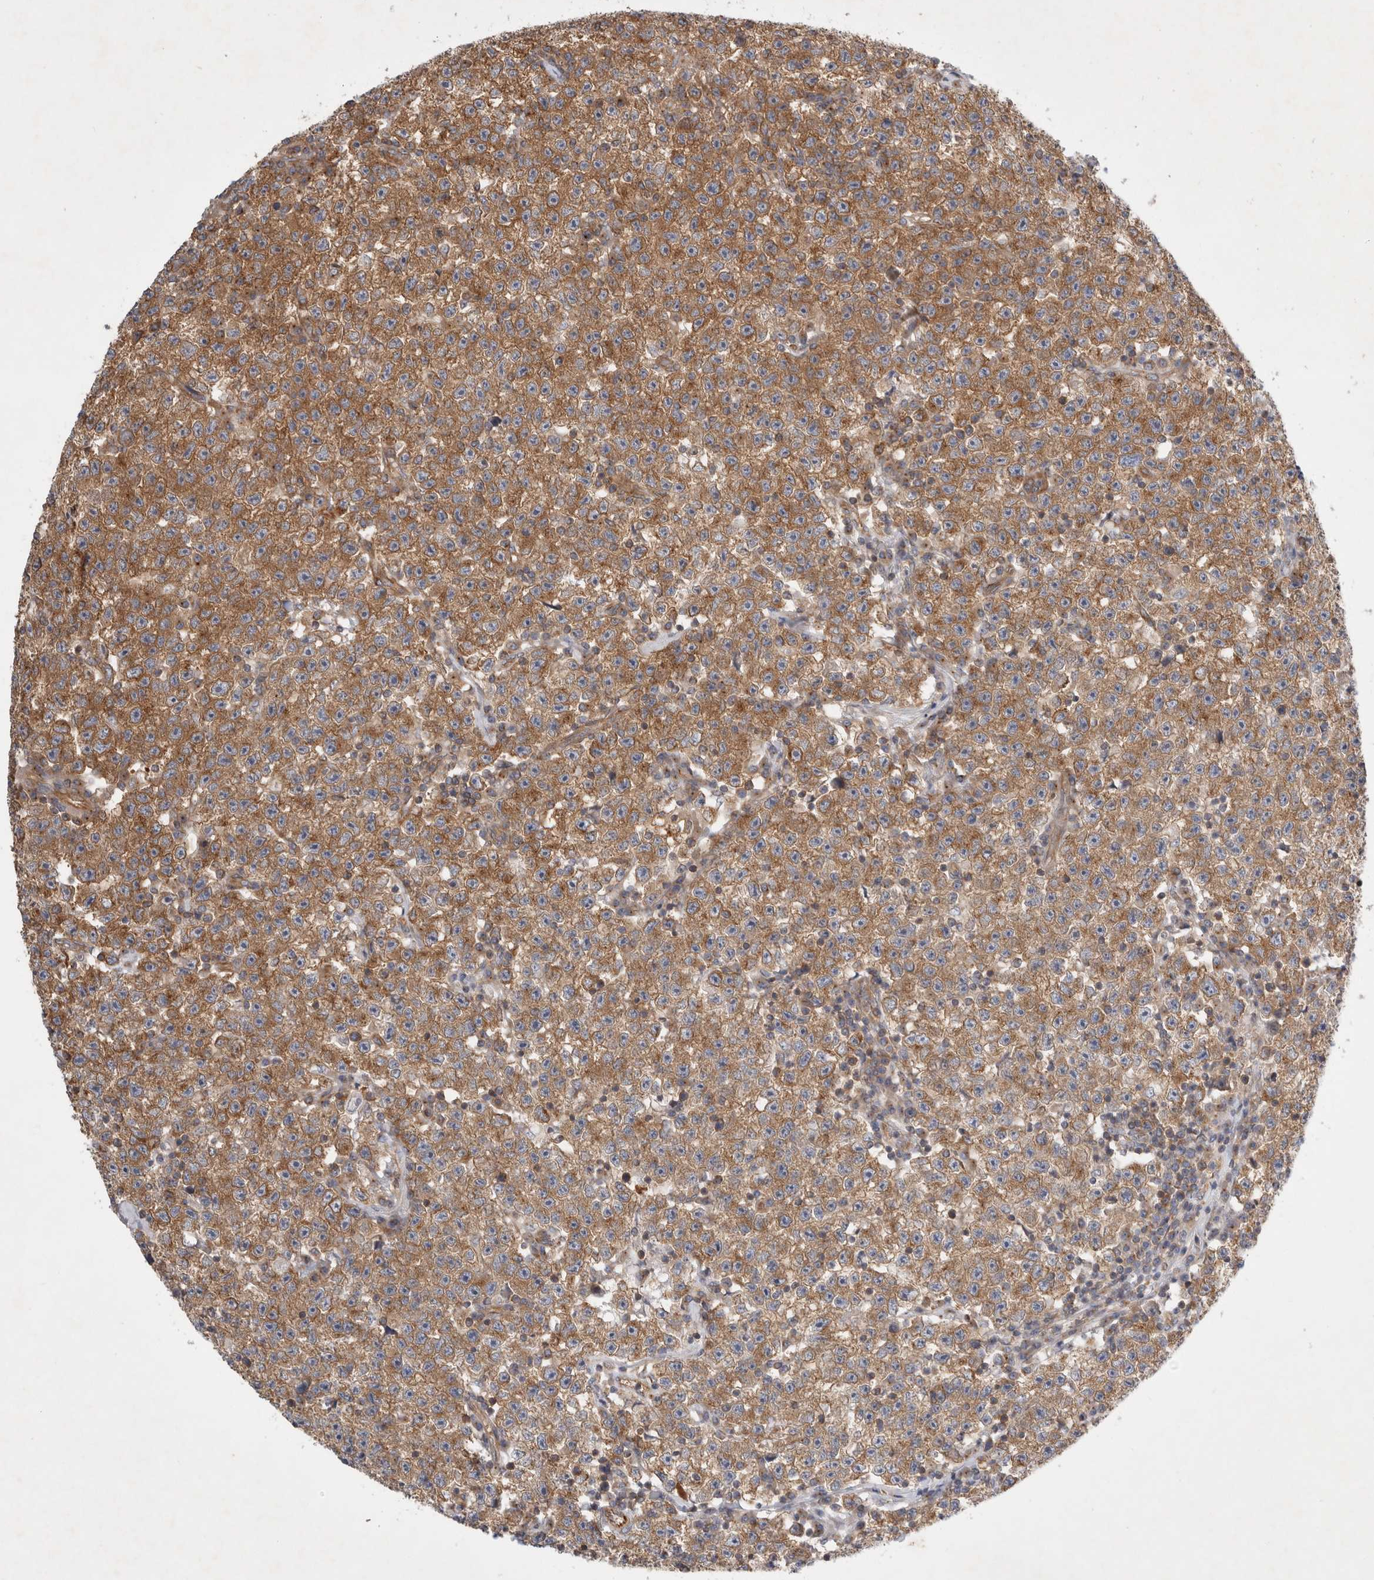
{"staining": {"intensity": "moderate", "quantity": ">75%", "location": "cytoplasmic/membranous"}, "tissue": "testis cancer", "cell_type": "Tumor cells", "image_type": "cancer", "snomed": [{"axis": "morphology", "description": "Seminoma, NOS"}, {"axis": "topography", "description": "Testis"}], "caption": "DAB (3,3'-diaminobenzidine) immunohistochemical staining of human testis cancer displays moderate cytoplasmic/membranous protein positivity in approximately >75% of tumor cells.", "gene": "GPR150", "patient": {"sex": "male", "age": 22}}